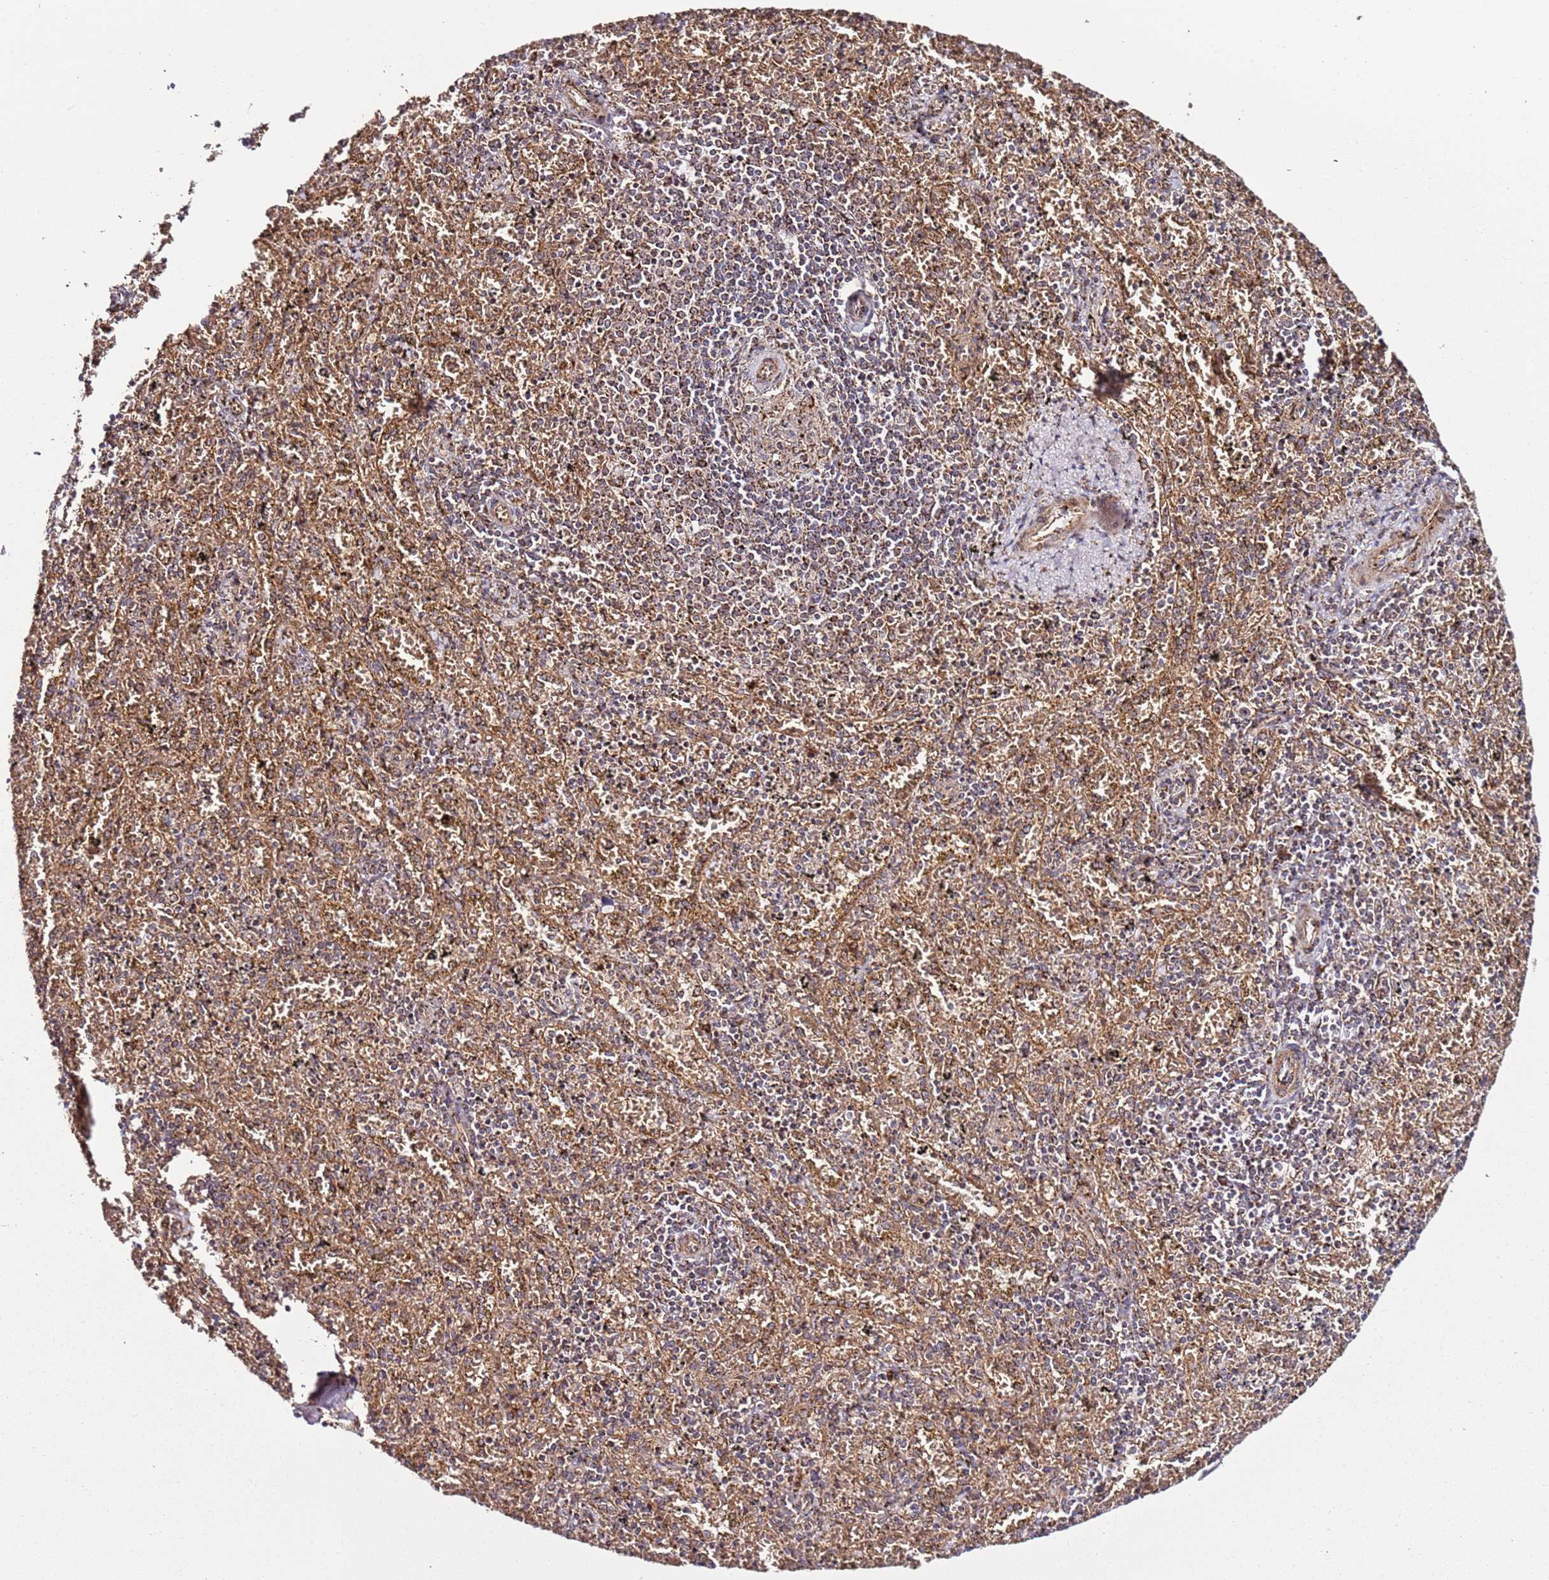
{"staining": {"intensity": "moderate", "quantity": ">75%", "location": "cytoplasmic/membranous"}, "tissue": "spleen", "cell_type": "Cells in red pulp", "image_type": "normal", "snomed": [{"axis": "morphology", "description": "Normal tissue, NOS"}, {"axis": "topography", "description": "Spleen"}], "caption": "Cells in red pulp demonstrate medium levels of moderate cytoplasmic/membranous staining in about >75% of cells in benign human spleen.", "gene": "TM2D2", "patient": {"sex": "male", "age": 11}}